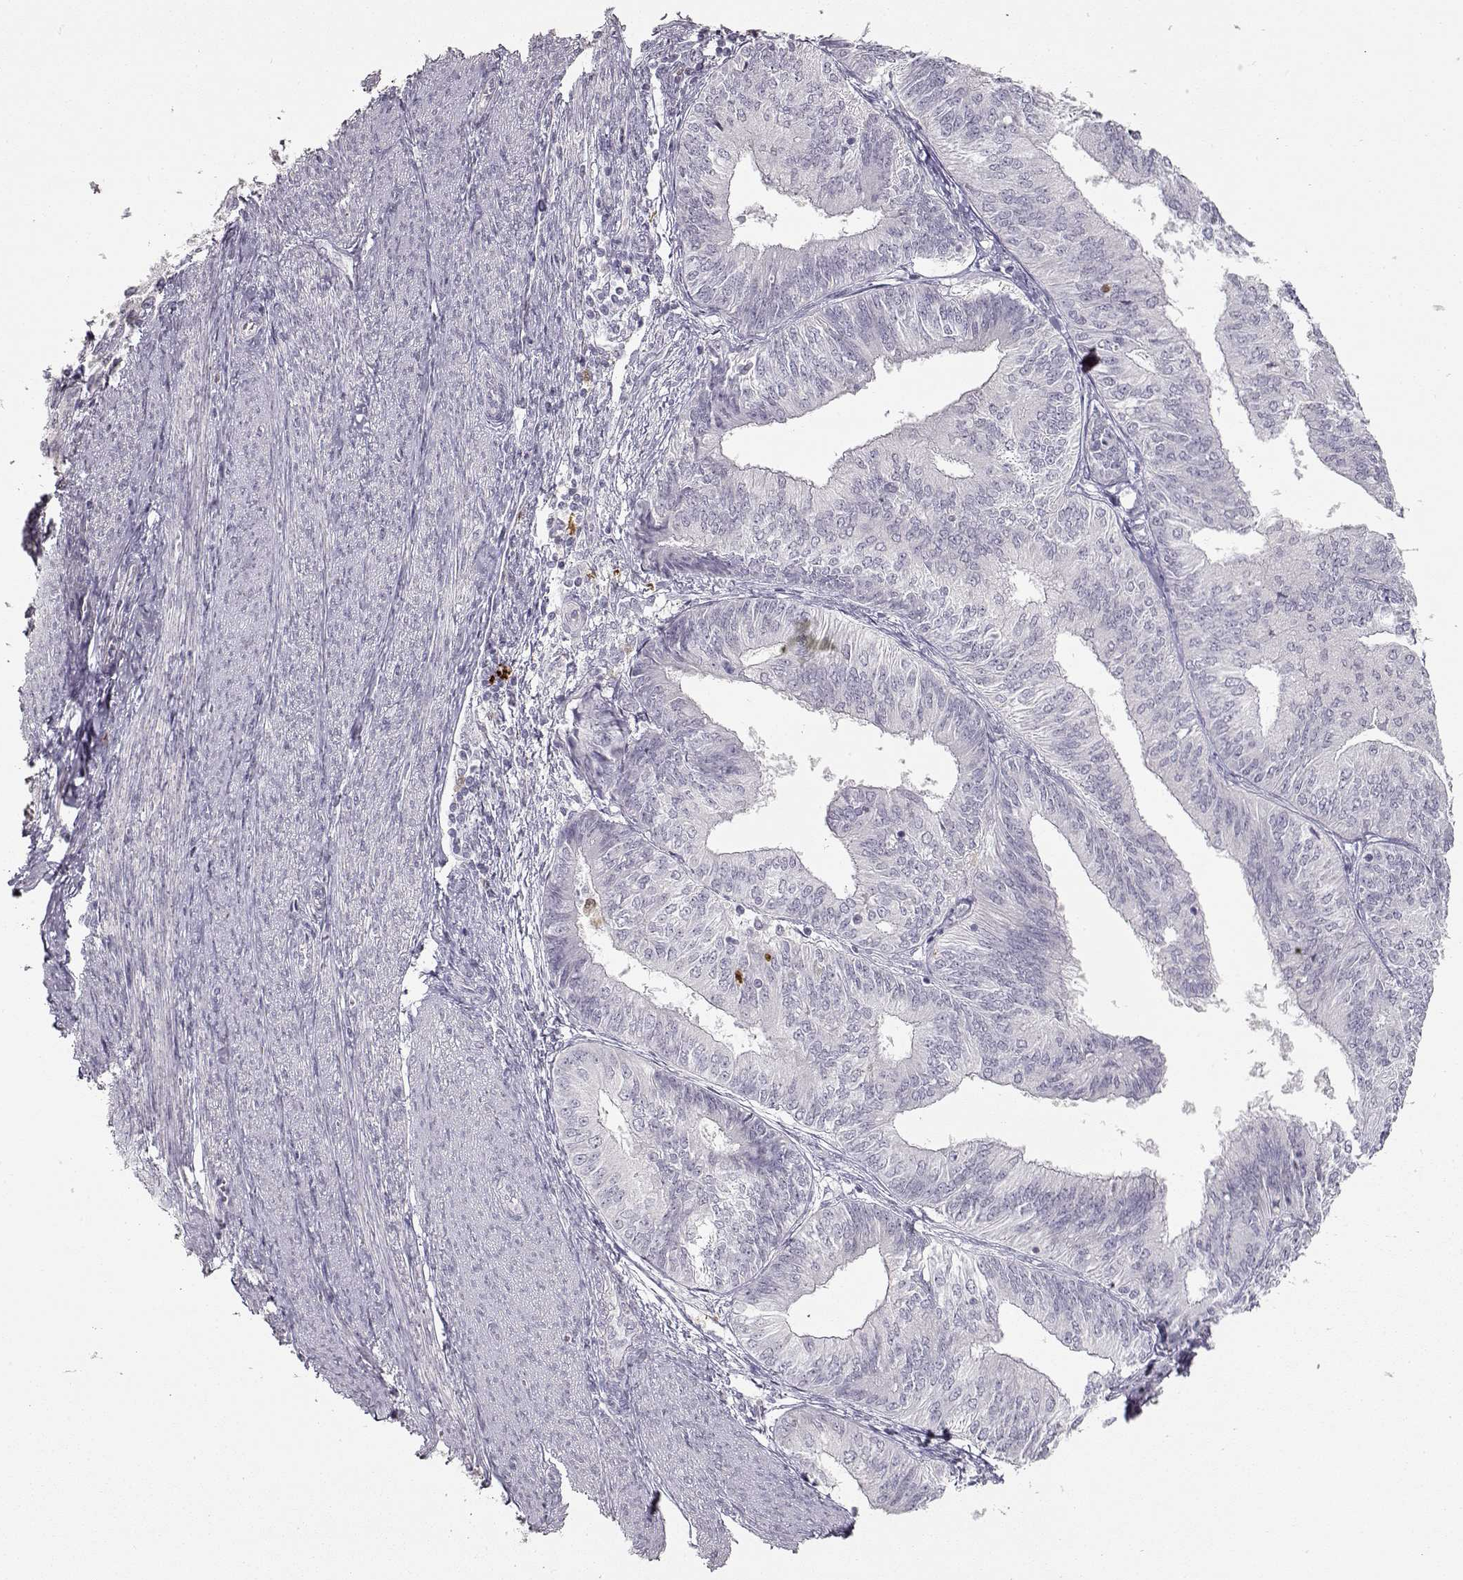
{"staining": {"intensity": "negative", "quantity": "none", "location": "none"}, "tissue": "endometrial cancer", "cell_type": "Tumor cells", "image_type": "cancer", "snomed": [{"axis": "morphology", "description": "Adenocarcinoma, NOS"}, {"axis": "topography", "description": "Endometrium"}], "caption": "Immunohistochemistry histopathology image of human endometrial adenocarcinoma stained for a protein (brown), which shows no staining in tumor cells.", "gene": "S100B", "patient": {"sex": "female", "age": 58}}